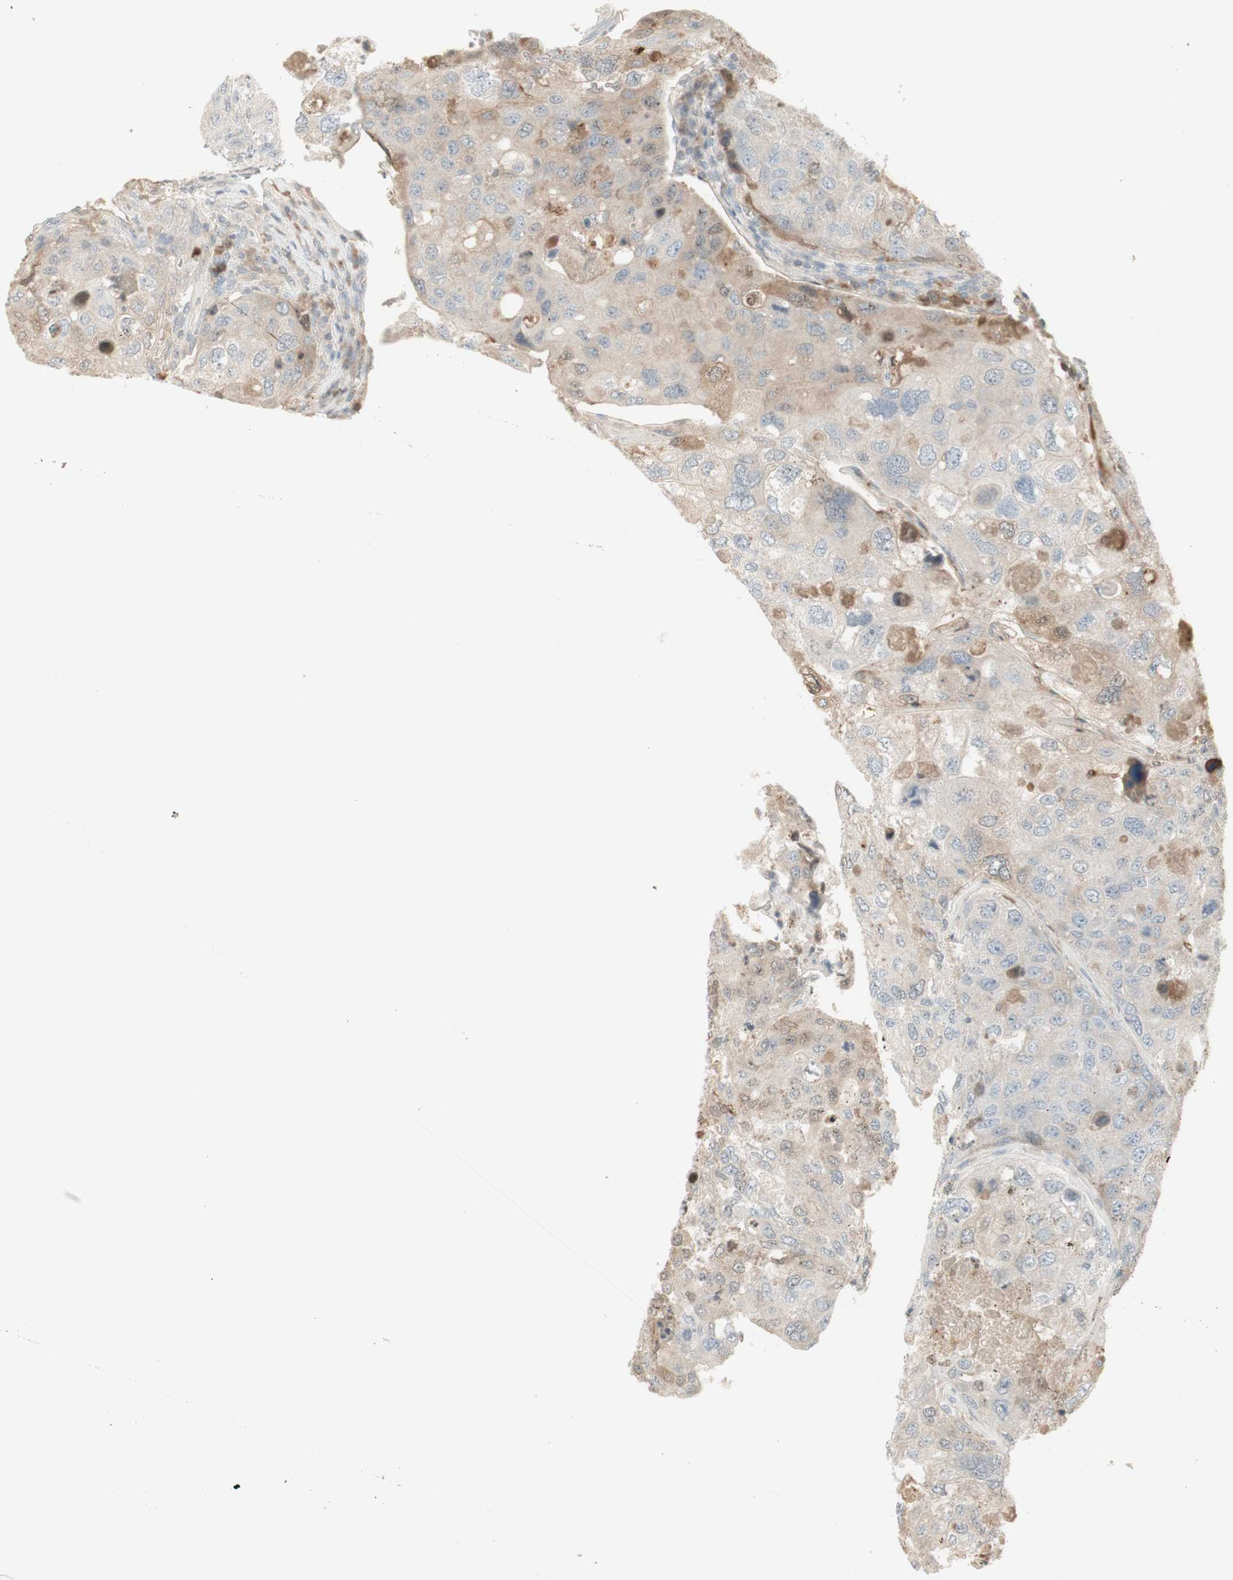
{"staining": {"intensity": "moderate", "quantity": "<25%", "location": "cytoplasmic/membranous,nuclear"}, "tissue": "urothelial cancer", "cell_type": "Tumor cells", "image_type": "cancer", "snomed": [{"axis": "morphology", "description": "Urothelial carcinoma, High grade"}, {"axis": "topography", "description": "Lymph node"}, {"axis": "topography", "description": "Urinary bladder"}], "caption": "Tumor cells show low levels of moderate cytoplasmic/membranous and nuclear positivity in approximately <25% of cells in high-grade urothelial carcinoma. The staining is performed using DAB (3,3'-diaminobenzidine) brown chromogen to label protein expression. The nuclei are counter-stained blue using hematoxylin.", "gene": "NID1", "patient": {"sex": "male", "age": 51}}